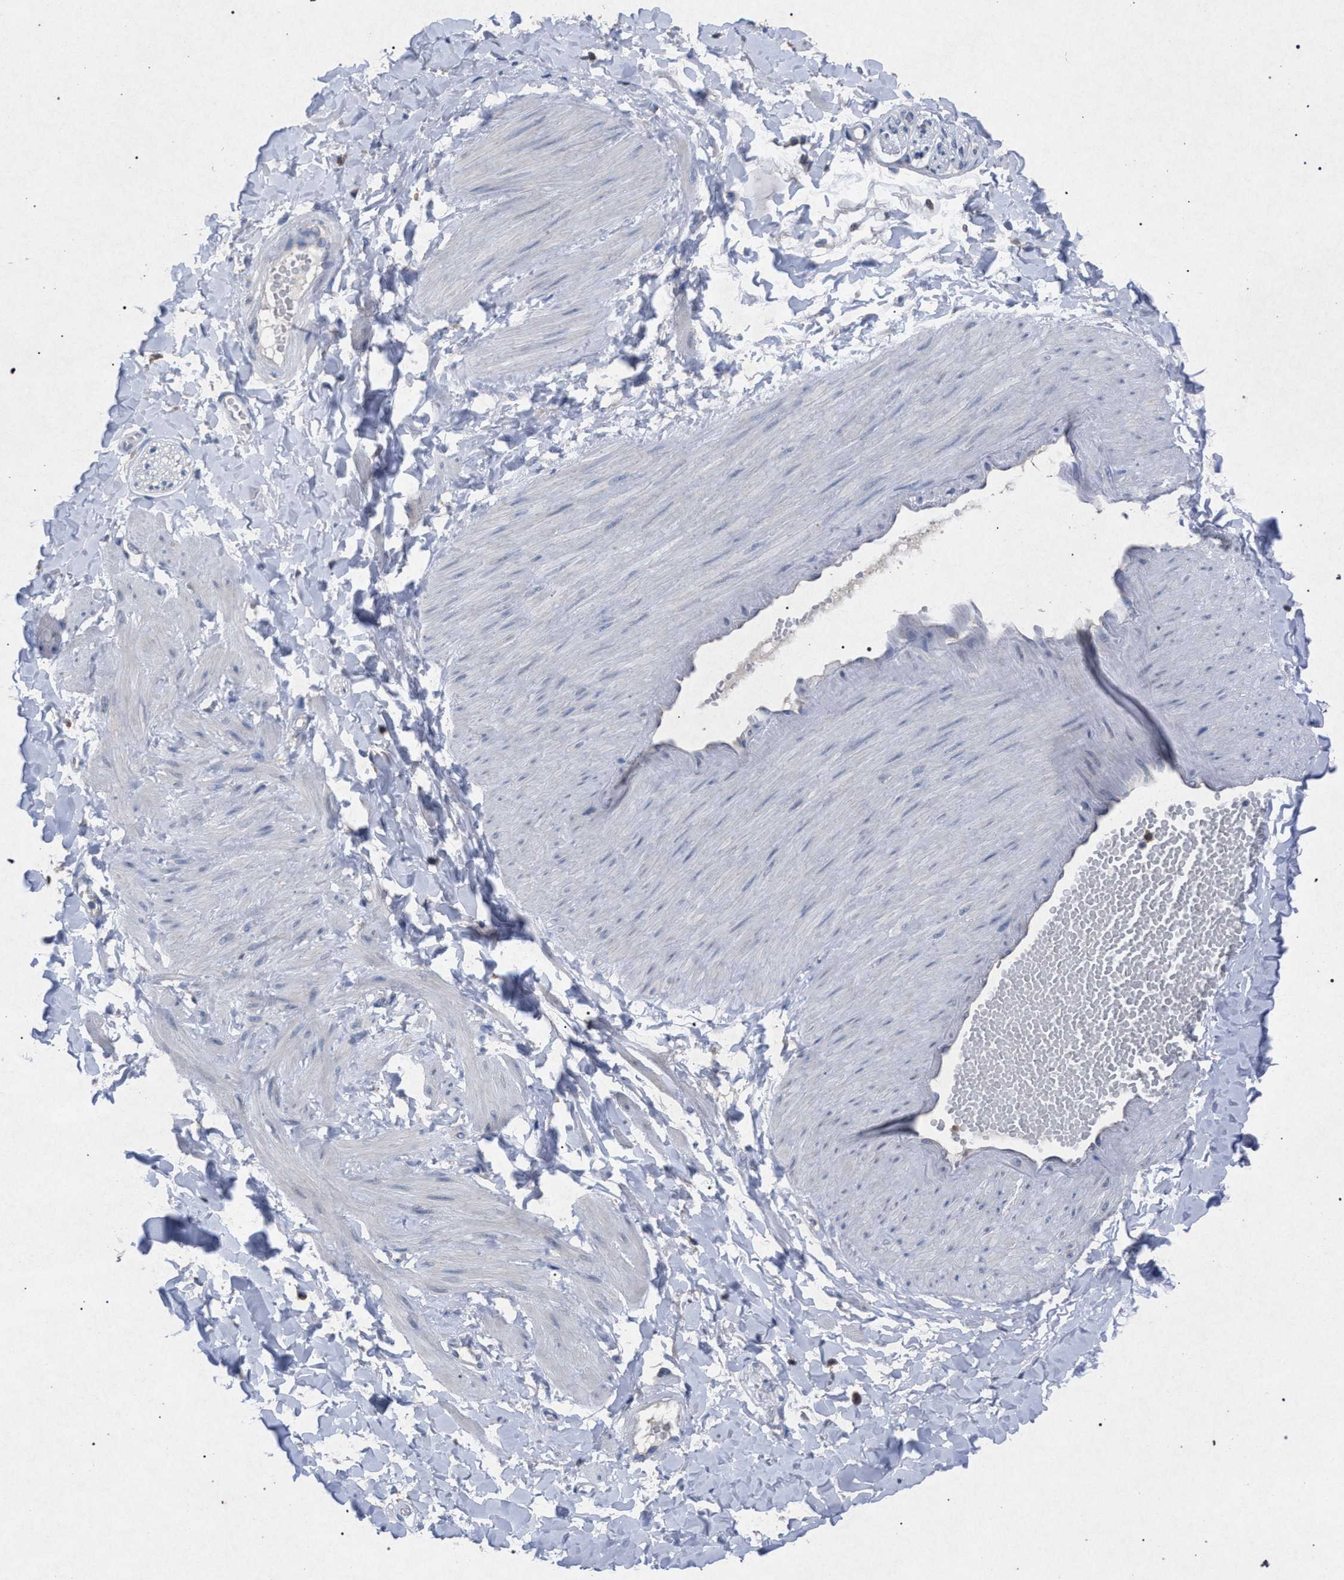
{"staining": {"intensity": "negative", "quantity": "none", "location": "none"}, "tissue": "adipose tissue", "cell_type": "Adipocytes", "image_type": "normal", "snomed": [{"axis": "morphology", "description": "Normal tissue, NOS"}, {"axis": "topography", "description": "Adipose tissue"}, {"axis": "topography", "description": "Vascular tissue"}, {"axis": "topography", "description": "Peripheral nerve tissue"}], "caption": "This micrograph is of normal adipose tissue stained with IHC to label a protein in brown with the nuclei are counter-stained blue. There is no expression in adipocytes. Nuclei are stained in blue.", "gene": "HSD17B4", "patient": {"sex": "male", "age": 25}}